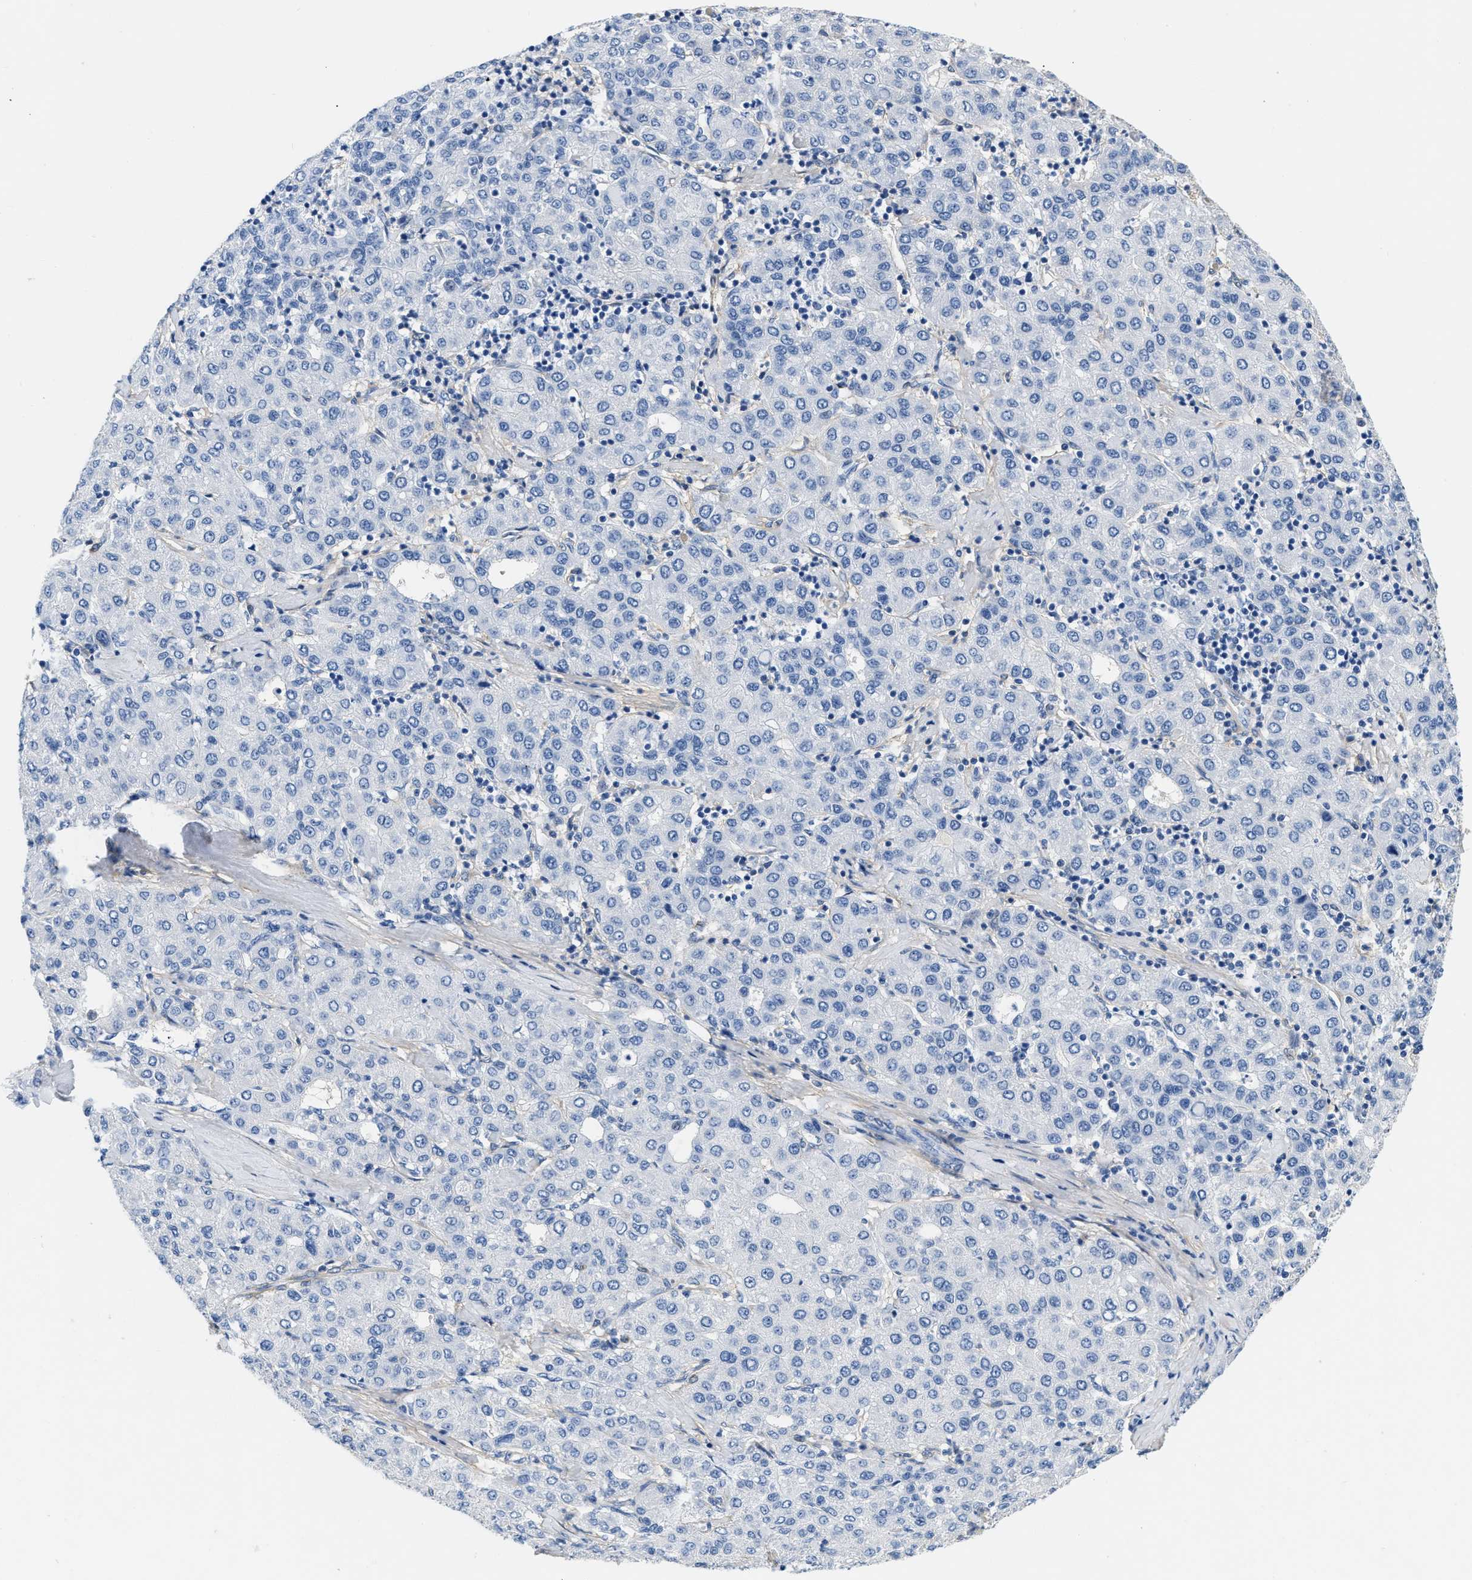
{"staining": {"intensity": "negative", "quantity": "none", "location": "none"}, "tissue": "liver cancer", "cell_type": "Tumor cells", "image_type": "cancer", "snomed": [{"axis": "morphology", "description": "Carcinoma, Hepatocellular, NOS"}, {"axis": "topography", "description": "Liver"}], "caption": "Immunohistochemical staining of human liver hepatocellular carcinoma displays no significant expression in tumor cells.", "gene": "PDGFRB", "patient": {"sex": "male", "age": 65}}